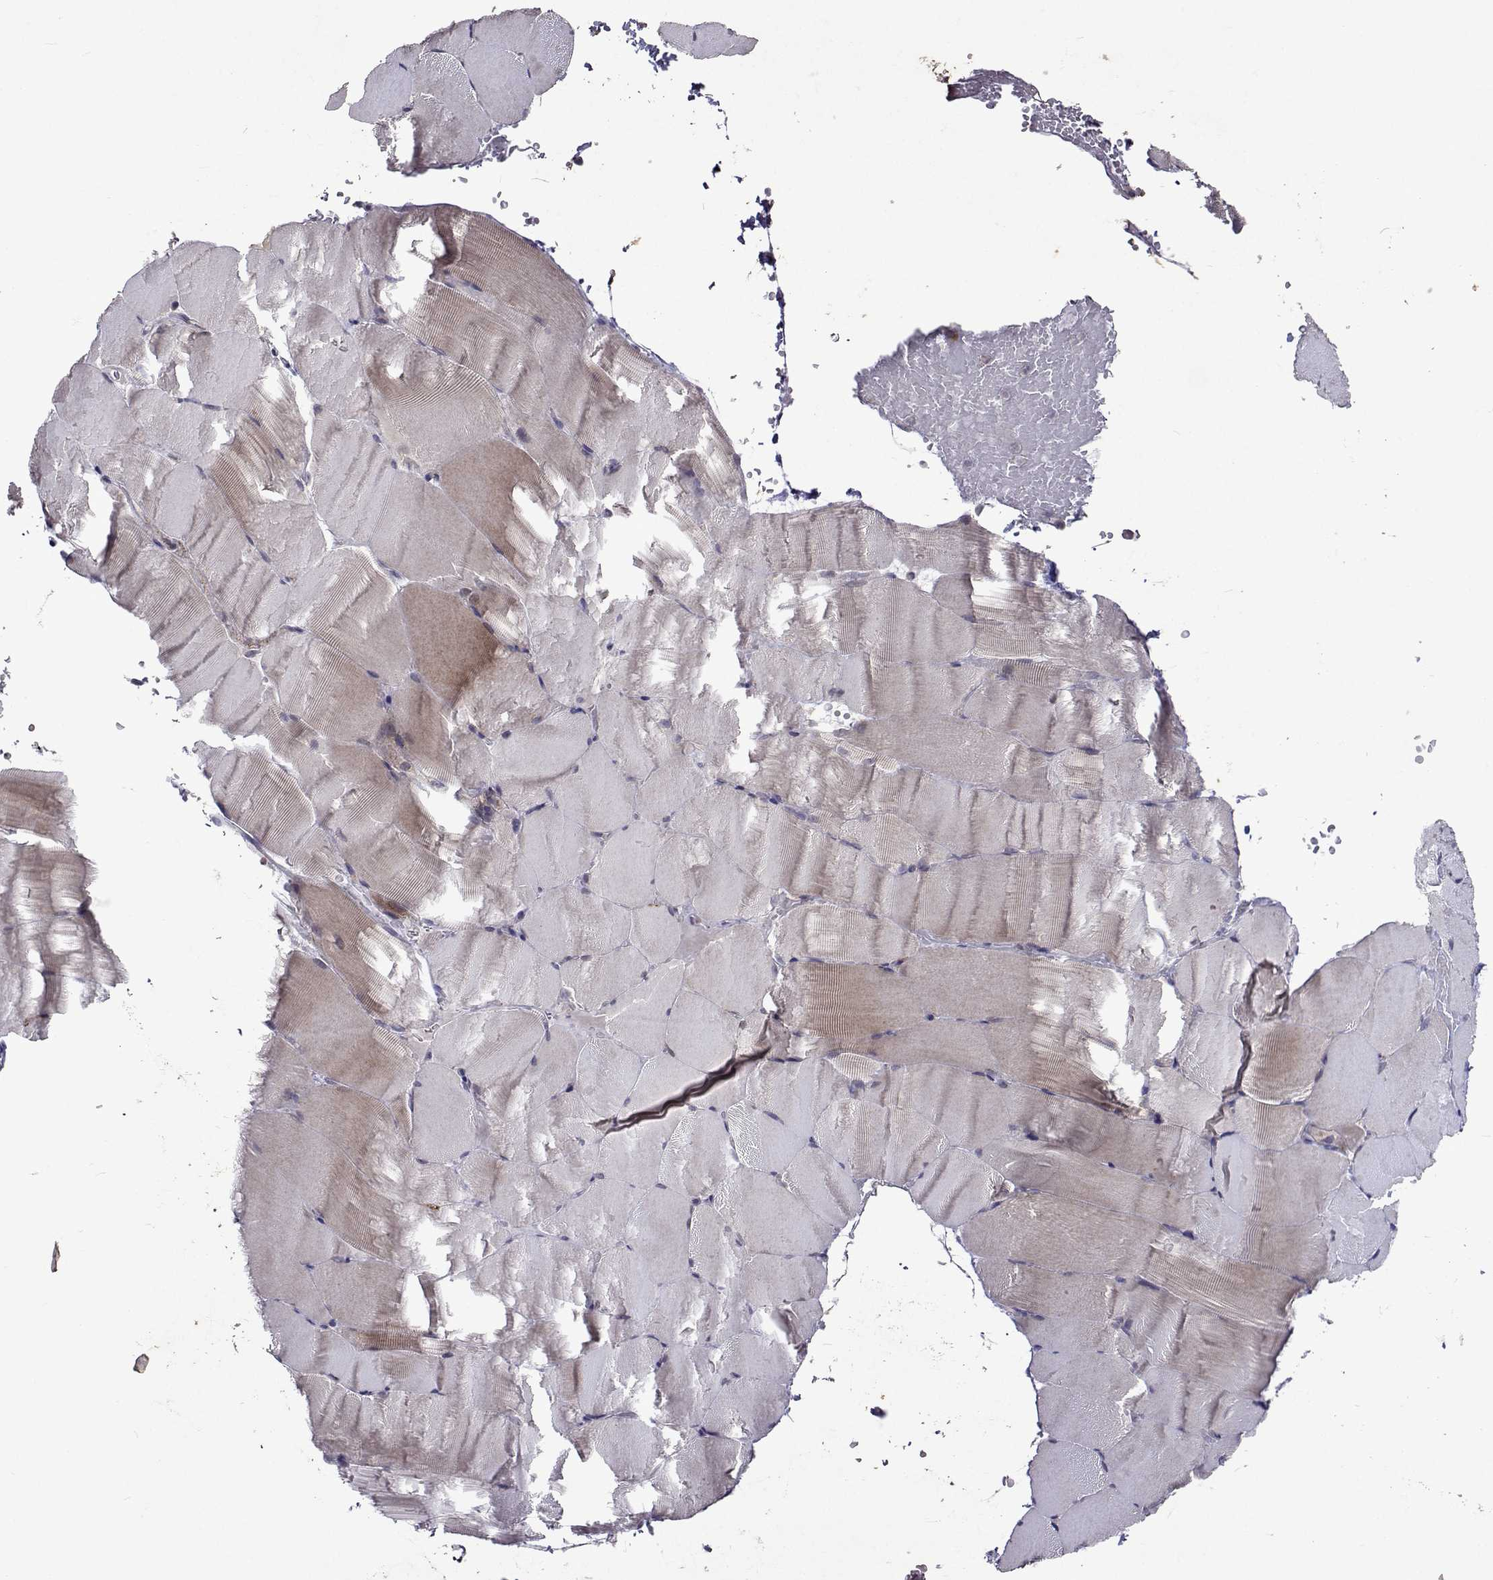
{"staining": {"intensity": "negative", "quantity": "none", "location": "none"}, "tissue": "skeletal muscle", "cell_type": "Myocytes", "image_type": "normal", "snomed": [{"axis": "morphology", "description": "Normal tissue, NOS"}, {"axis": "topography", "description": "Skeletal muscle"}], "caption": "Immunohistochemistry image of unremarkable skeletal muscle: human skeletal muscle stained with DAB (3,3'-diaminobenzidine) reveals no significant protein expression in myocytes.", "gene": "TARBP2", "patient": {"sex": "female", "age": 37}}